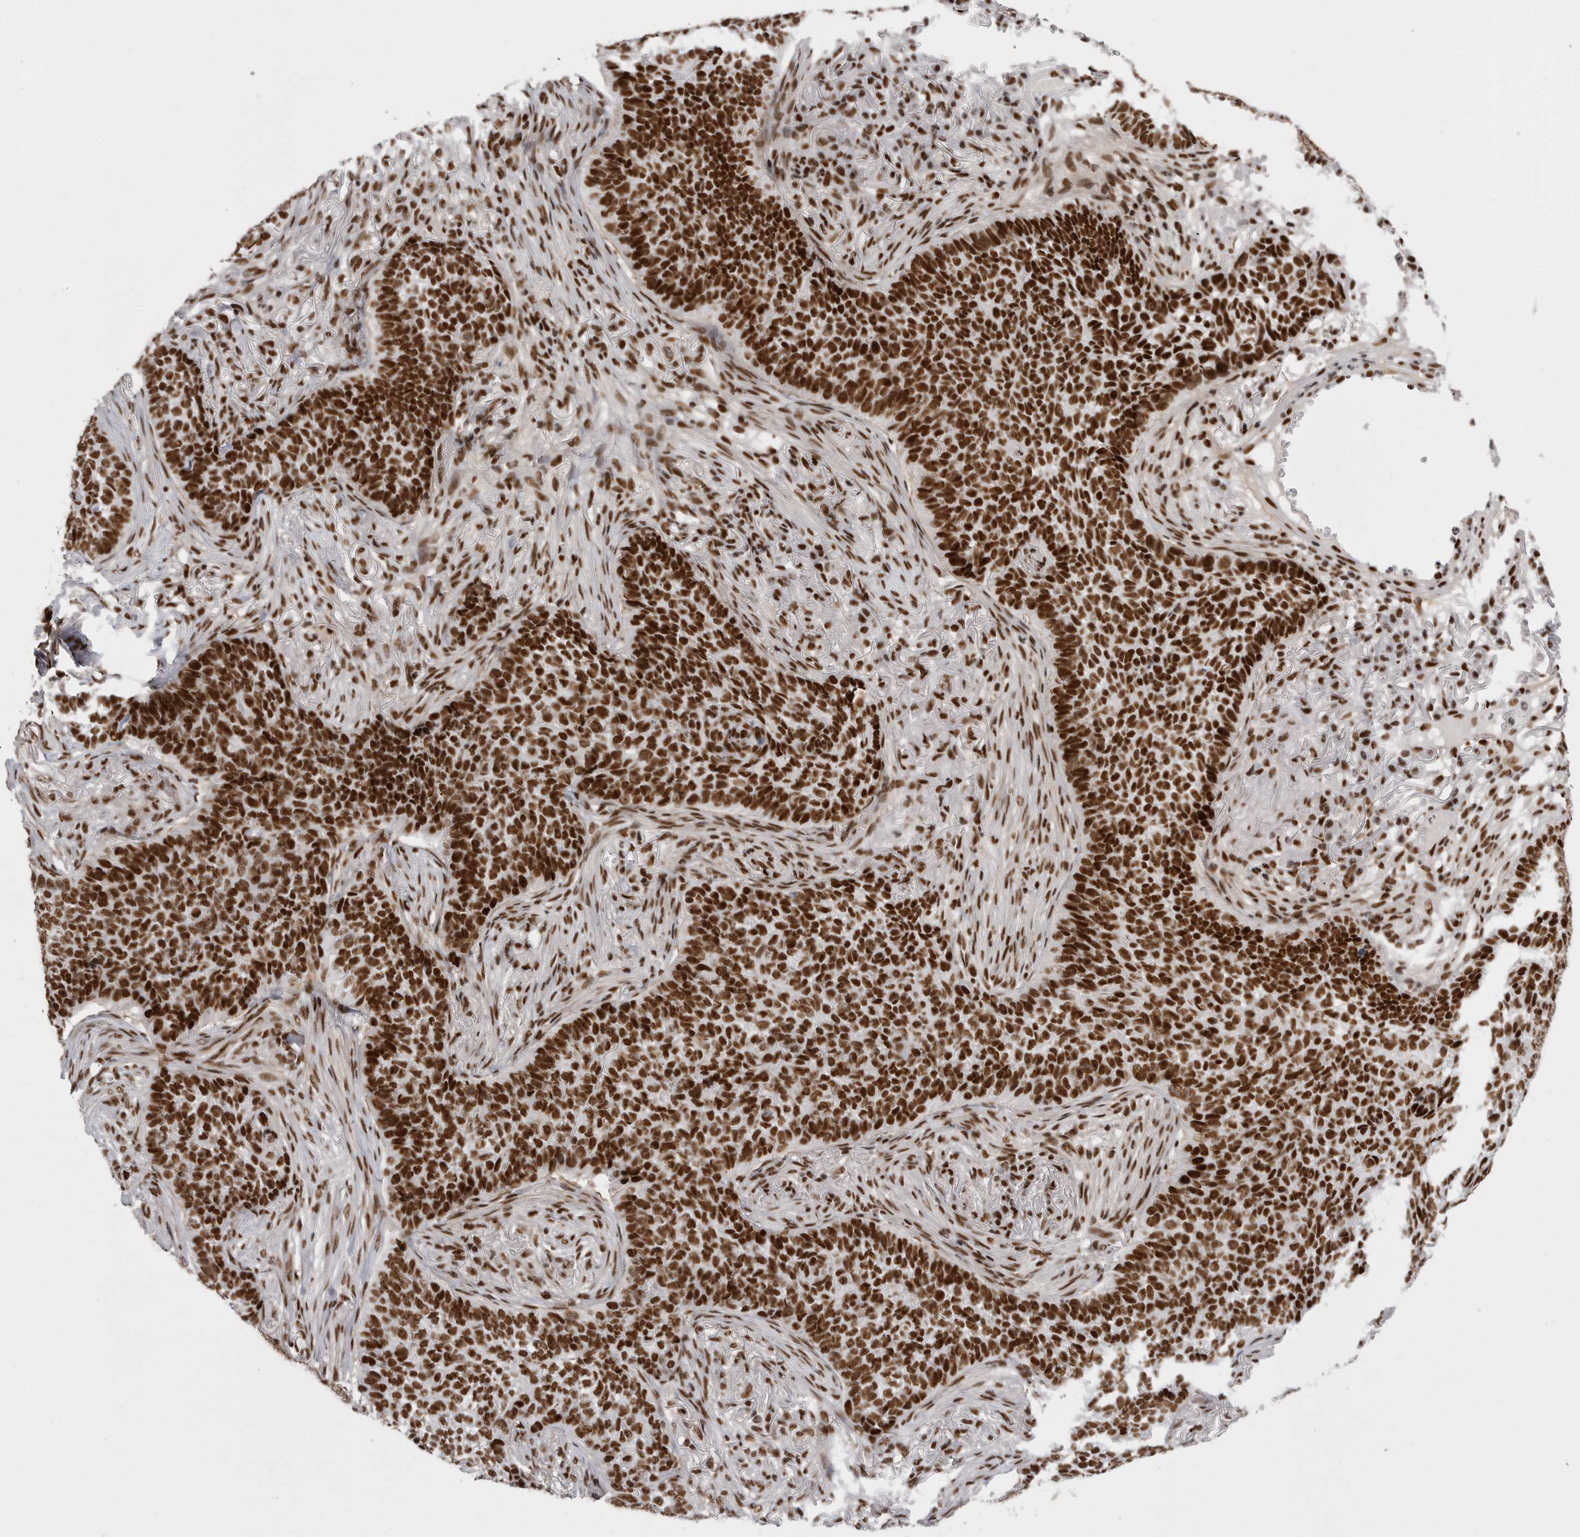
{"staining": {"intensity": "strong", "quantity": ">75%", "location": "nuclear"}, "tissue": "skin cancer", "cell_type": "Tumor cells", "image_type": "cancer", "snomed": [{"axis": "morphology", "description": "Basal cell carcinoma"}, {"axis": "topography", "description": "Skin"}], "caption": "Immunohistochemical staining of human skin cancer shows strong nuclear protein staining in about >75% of tumor cells. (Brightfield microscopy of DAB IHC at high magnification).", "gene": "PPP1R8", "patient": {"sex": "male", "age": 85}}